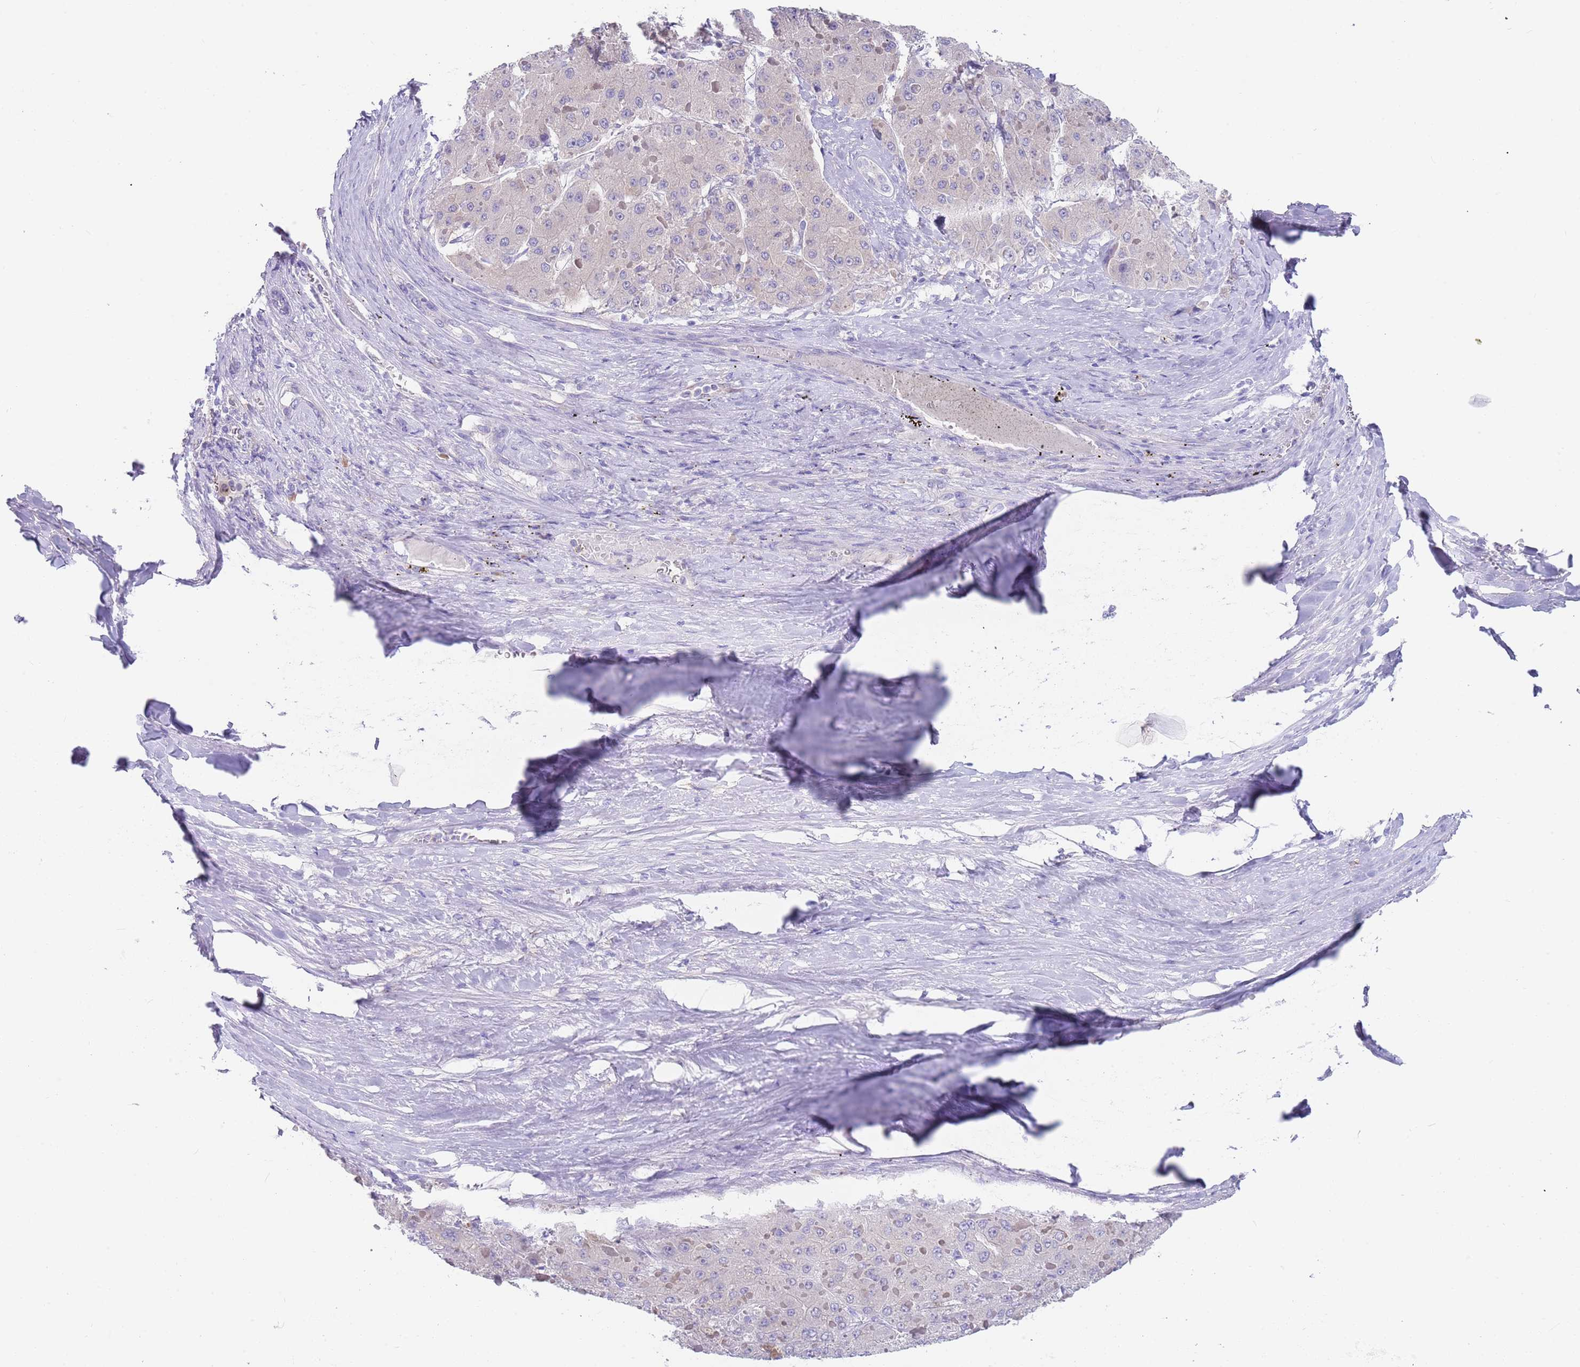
{"staining": {"intensity": "negative", "quantity": "none", "location": "none"}, "tissue": "liver cancer", "cell_type": "Tumor cells", "image_type": "cancer", "snomed": [{"axis": "morphology", "description": "Carcinoma, Hepatocellular, NOS"}, {"axis": "topography", "description": "Liver"}], "caption": "High magnification brightfield microscopy of liver cancer stained with DAB (3,3'-diaminobenzidine) (brown) and counterstained with hematoxylin (blue): tumor cells show no significant positivity.", "gene": "TYW1", "patient": {"sex": "female", "age": 73}}